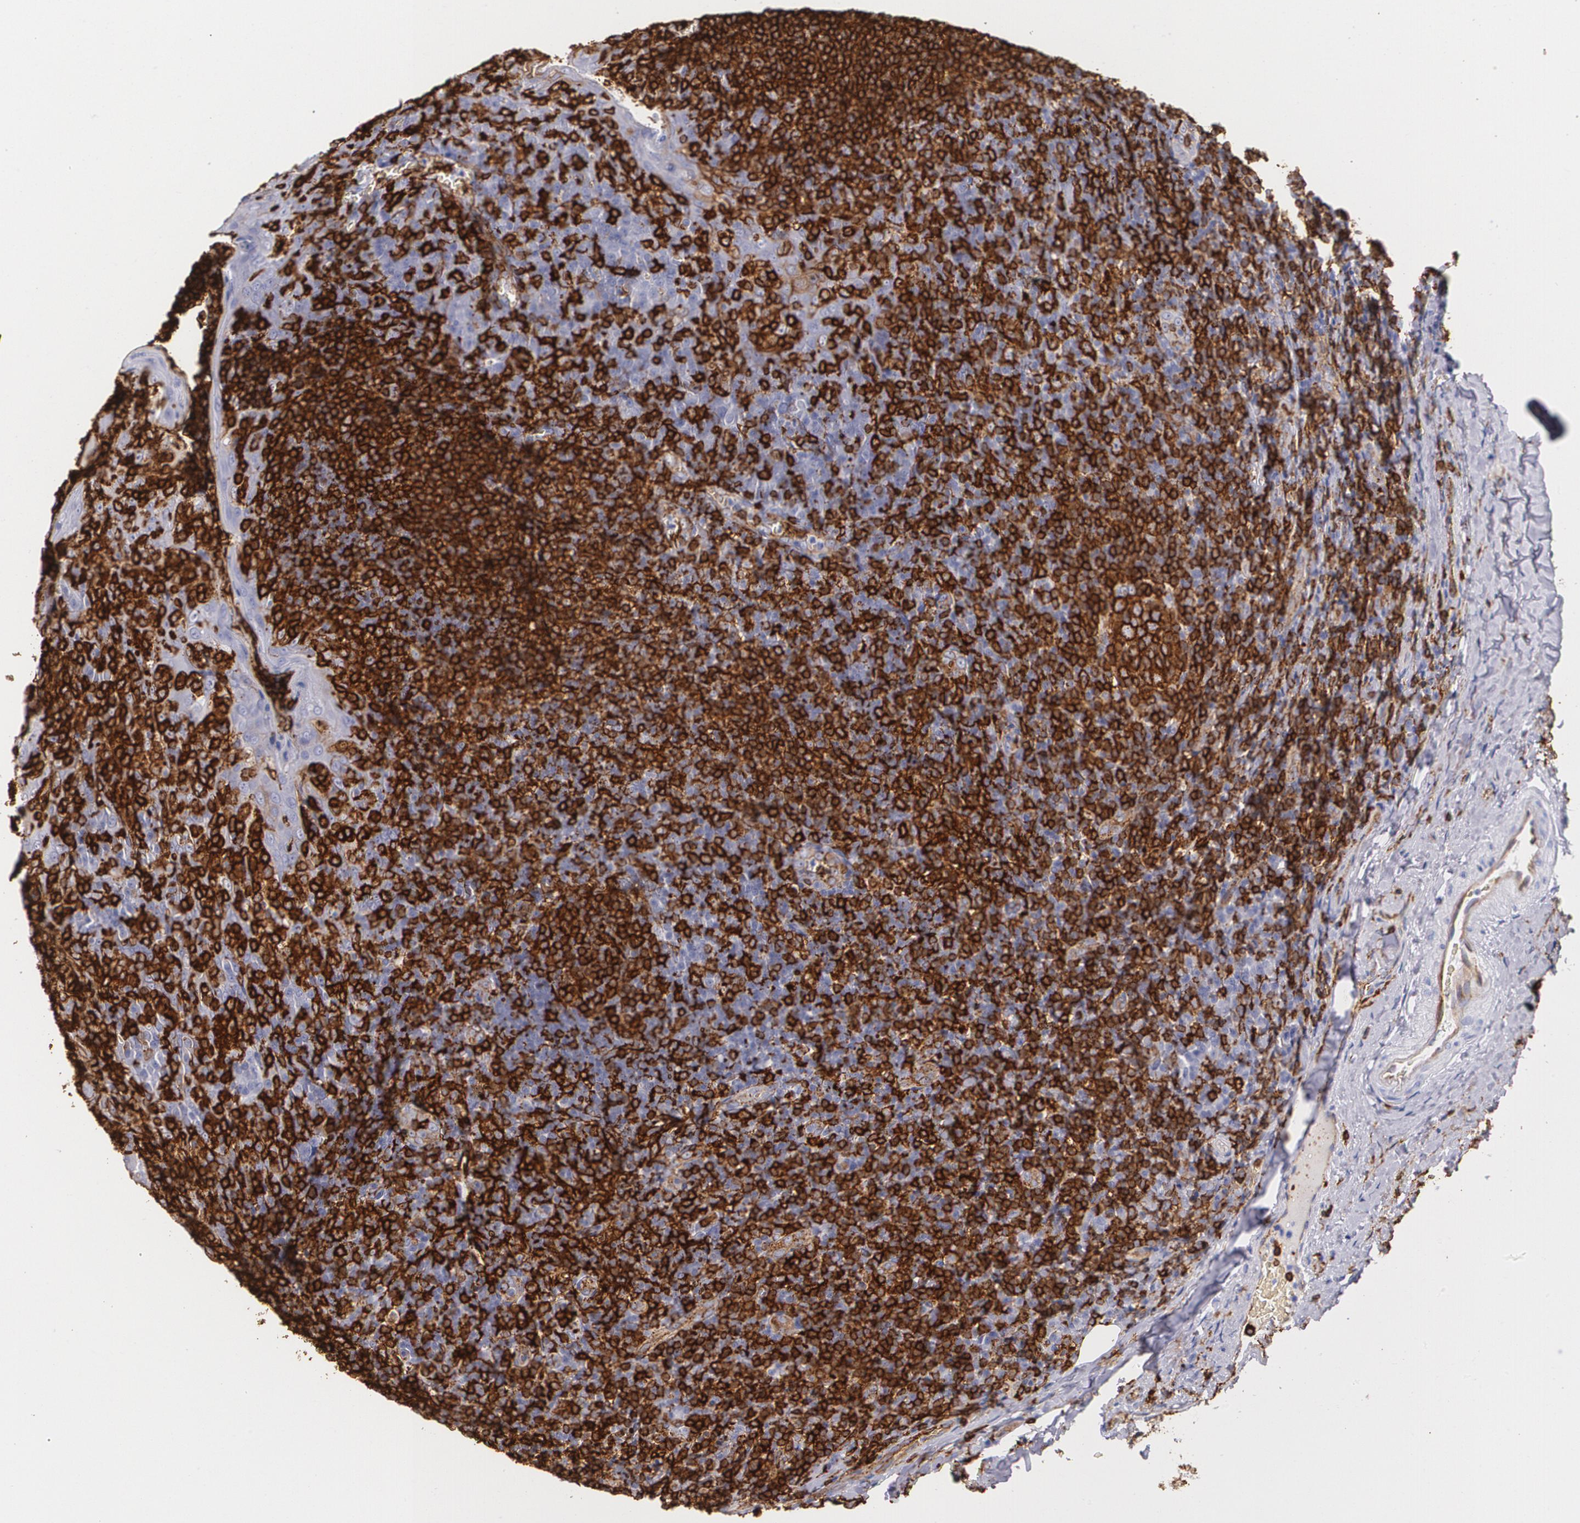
{"staining": {"intensity": "strong", "quantity": ">75%", "location": "cytoplasmic/membranous"}, "tissue": "tonsil", "cell_type": "Germinal center cells", "image_type": "normal", "snomed": [{"axis": "morphology", "description": "Normal tissue, NOS"}, {"axis": "topography", "description": "Tonsil"}], "caption": "Immunohistochemical staining of unremarkable human tonsil displays >75% levels of strong cytoplasmic/membranous protein positivity in approximately >75% of germinal center cells.", "gene": "HLA", "patient": {"sex": "male", "age": 31}}